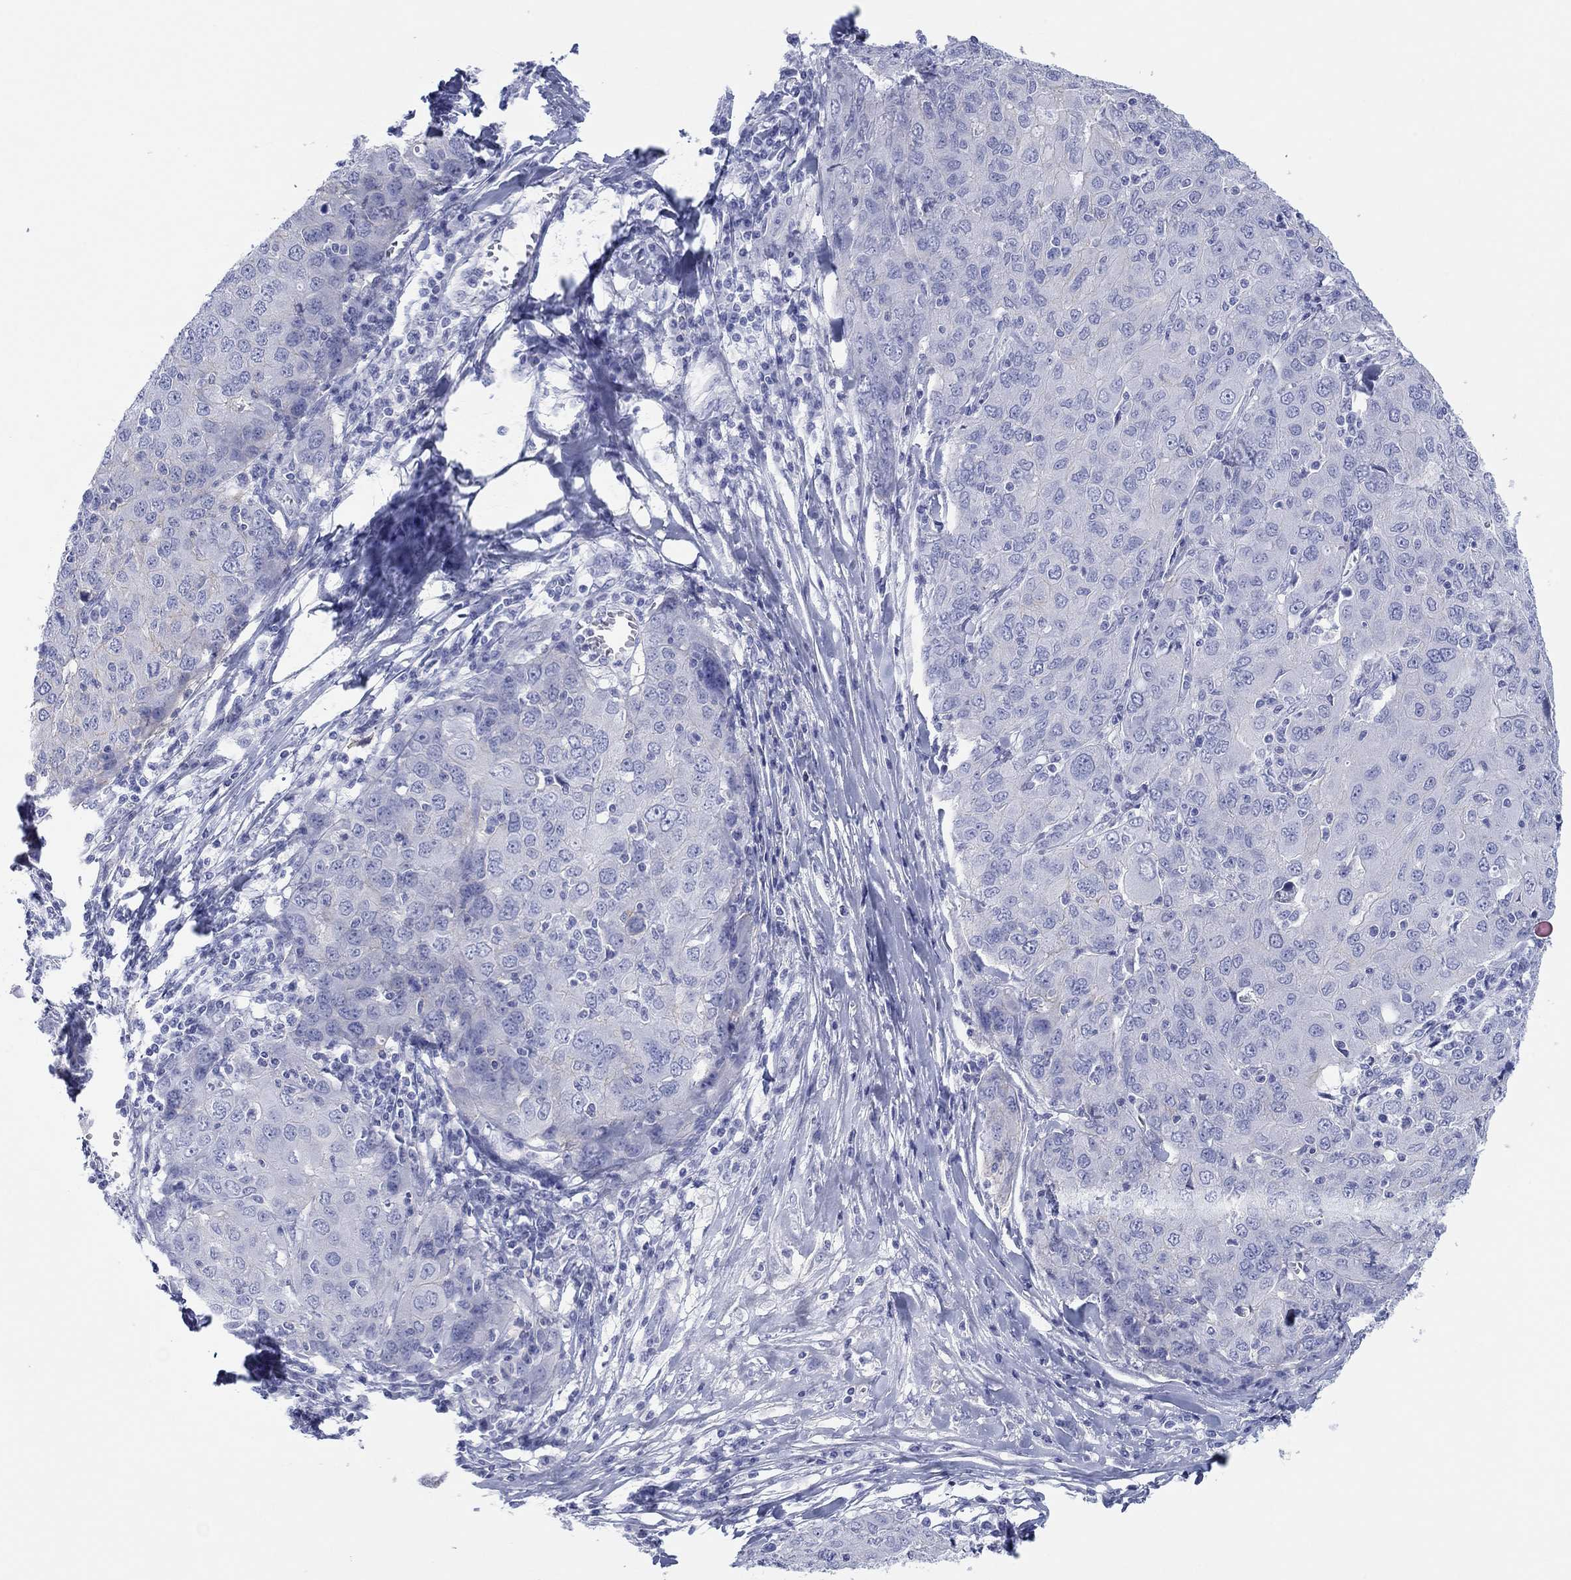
{"staining": {"intensity": "negative", "quantity": "none", "location": "none"}, "tissue": "ovarian cancer", "cell_type": "Tumor cells", "image_type": "cancer", "snomed": [{"axis": "morphology", "description": "Carcinoma, endometroid"}, {"axis": "topography", "description": "Ovary"}], "caption": "Immunohistochemical staining of human ovarian cancer (endometroid carcinoma) exhibits no significant expression in tumor cells.", "gene": "ATP1B1", "patient": {"sex": "female", "age": 50}}